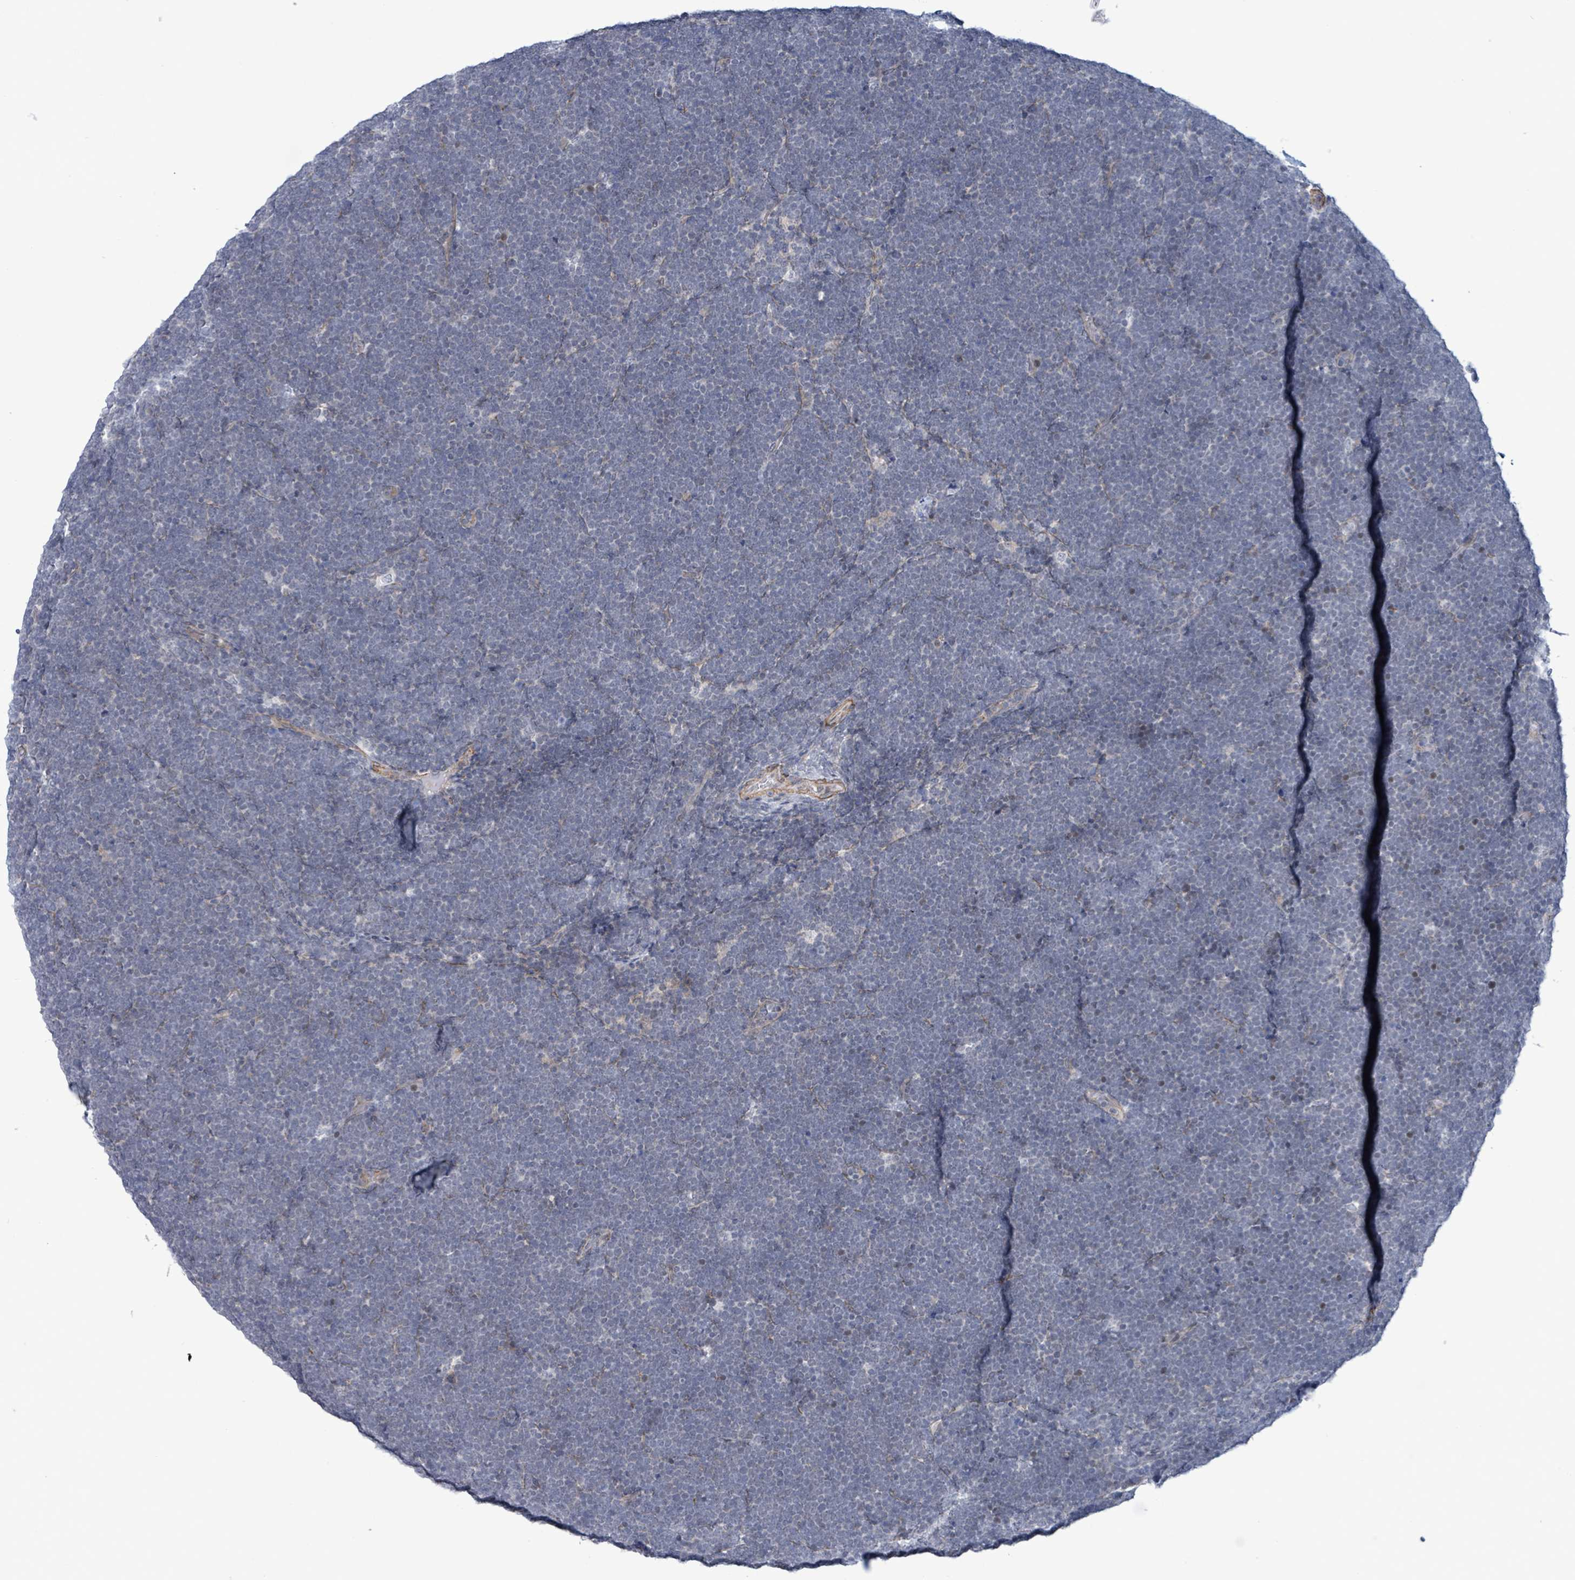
{"staining": {"intensity": "negative", "quantity": "none", "location": "none"}, "tissue": "lymphoma", "cell_type": "Tumor cells", "image_type": "cancer", "snomed": [{"axis": "morphology", "description": "Malignant lymphoma, non-Hodgkin's type, High grade"}, {"axis": "topography", "description": "Lymph node"}], "caption": "Human malignant lymphoma, non-Hodgkin's type (high-grade) stained for a protein using IHC demonstrates no expression in tumor cells.", "gene": "DMRTC1B", "patient": {"sex": "male", "age": 13}}